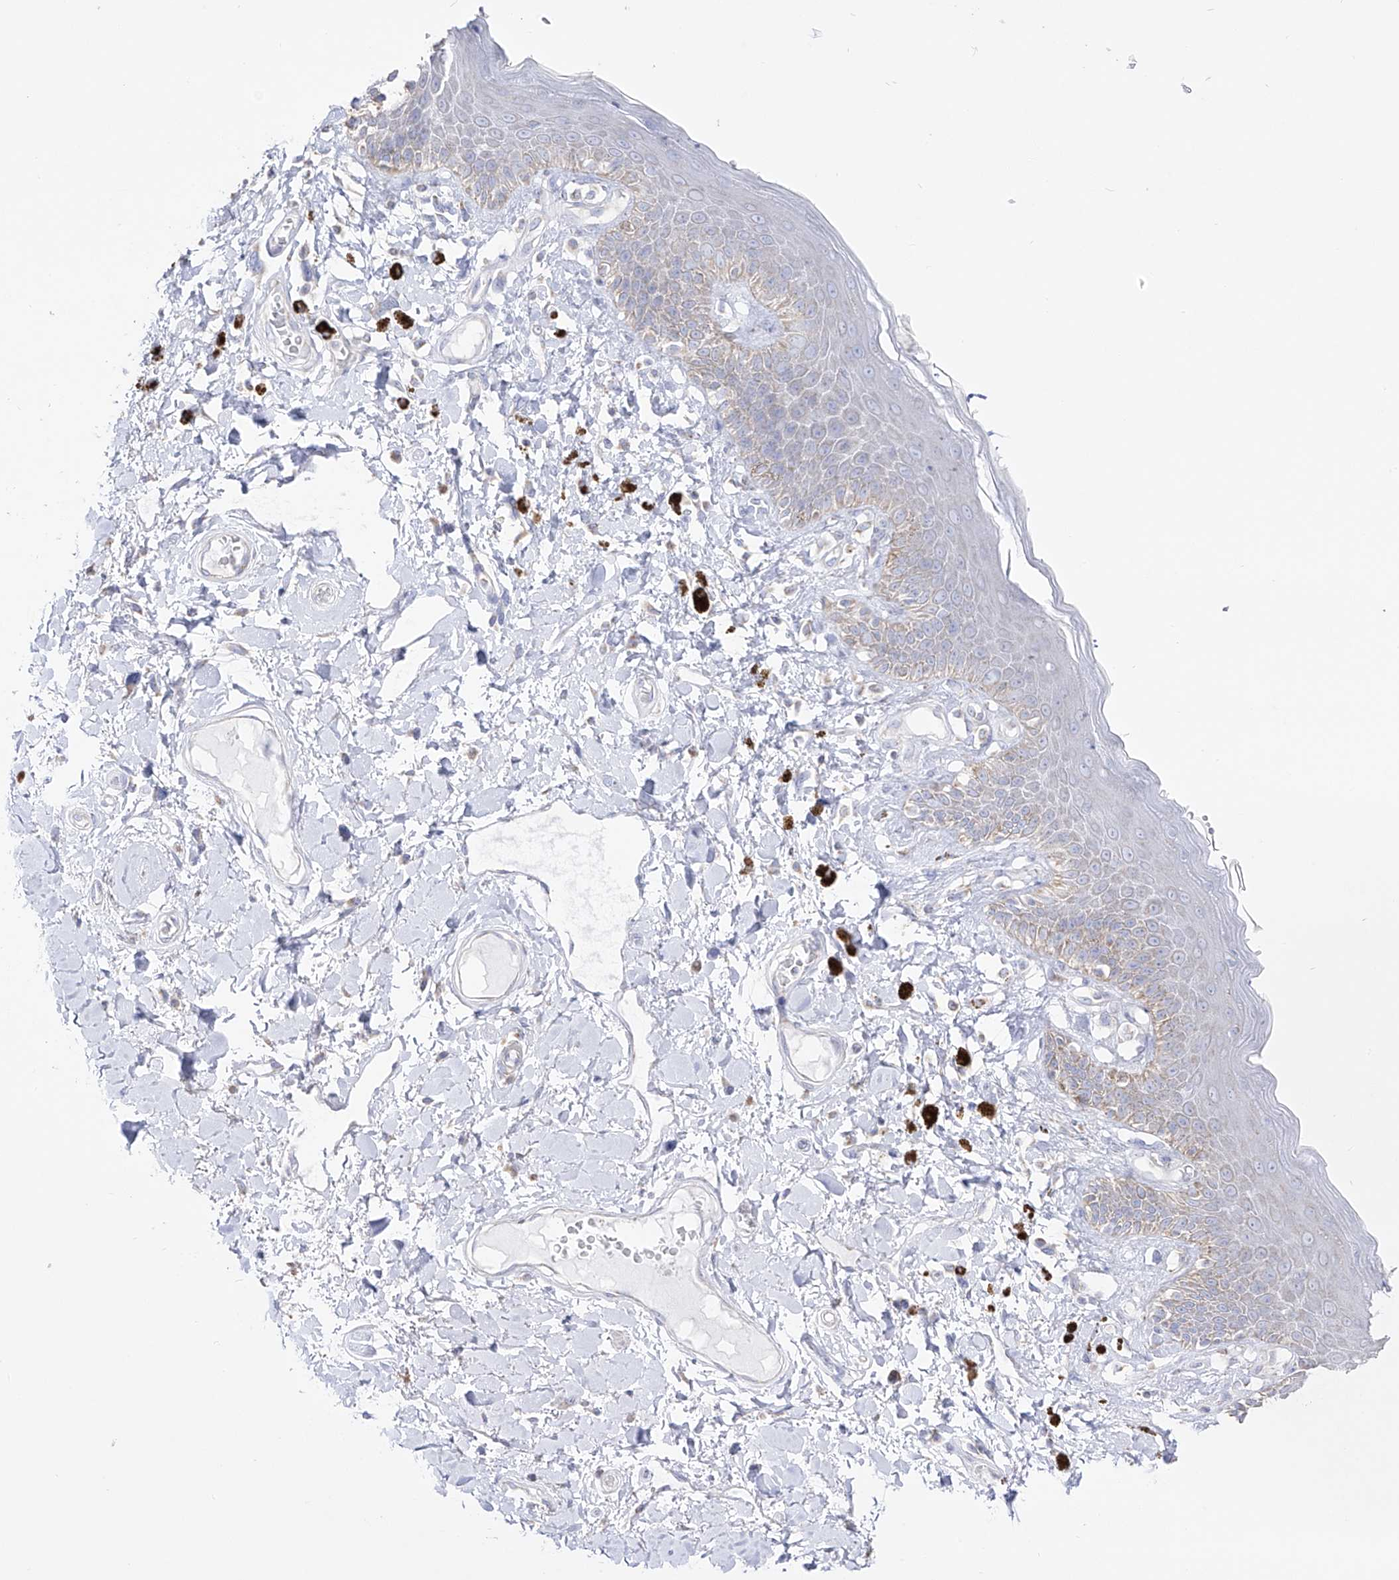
{"staining": {"intensity": "moderate", "quantity": "<25%", "location": "cytoplasmic/membranous"}, "tissue": "skin", "cell_type": "Epidermal cells", "image_type": "normal", "snomed": [{"axis": "morphology", "description": "Normal tissue, NOS"}, {"axis": "topography", "description": "Anal"}], "caption": "The micrograph shows staining of benign skin, revealing moderate cytoplasmic/membranous protein staining (brown color) within epidermal cells. (Brightfield microscopy of DAB IHC at high magnification).", "gene": "RCHY1", "patient": {"sex": "female", "age": 78}}